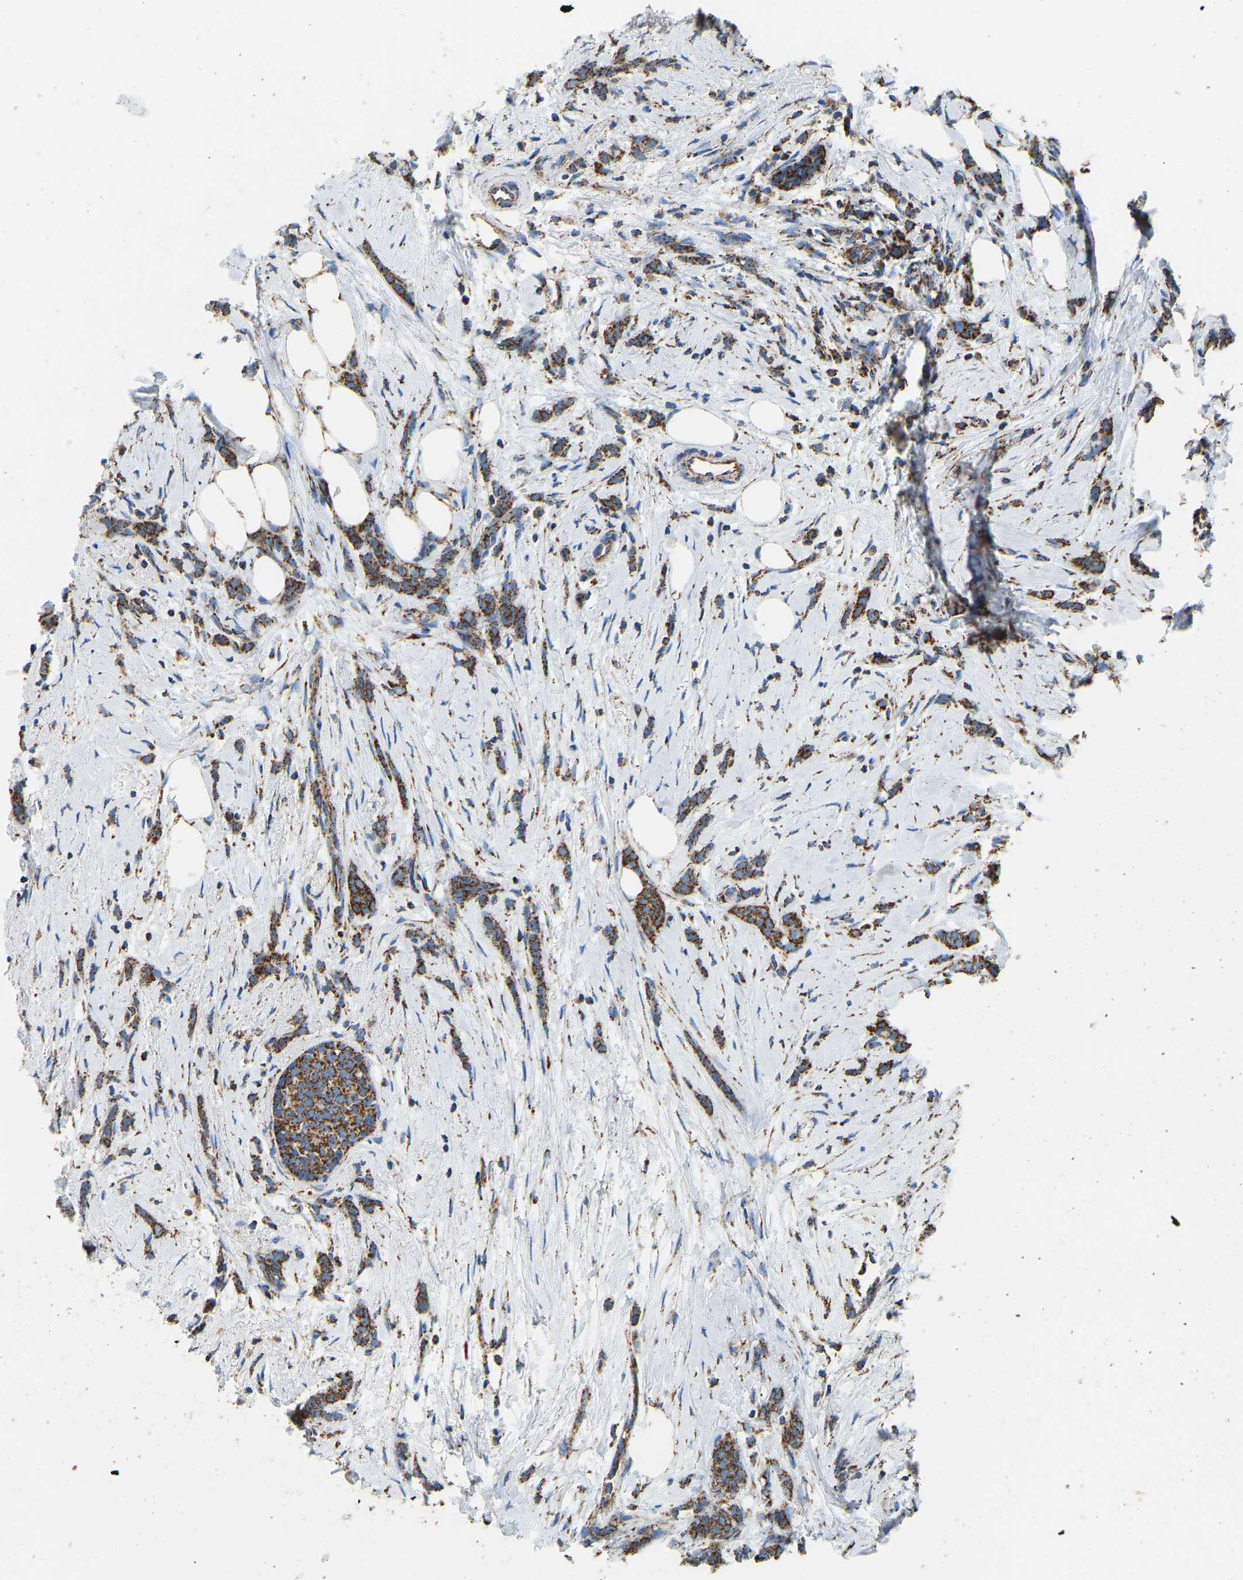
{"staining": {"intensity": "strong", "quantity": ">75%", "location": "cytoplasmic/membranous"}, "tissue": "breast cancer", "cell_type": "Tumor cells", "image_type": "cancer", "snomed": [{"axis": "morphology", "description": "Lobular carcinoma, in situ"}, {"axis": "morphology", "description": "Lobular carcinoma"}, {"axis": "topography", "description": "Breast"}], "caption": "A histopathology image of lobular carcinoma (breast) stained for a protein displays strong cytoplasmic/membranous brown staining in tumor cells. (DAB (3,3'-diaminobenzidine) IHC with brightfield microscopy, high magnification).", "gene": "IRX6", "patient": {"sex": "female", "age": 41}}